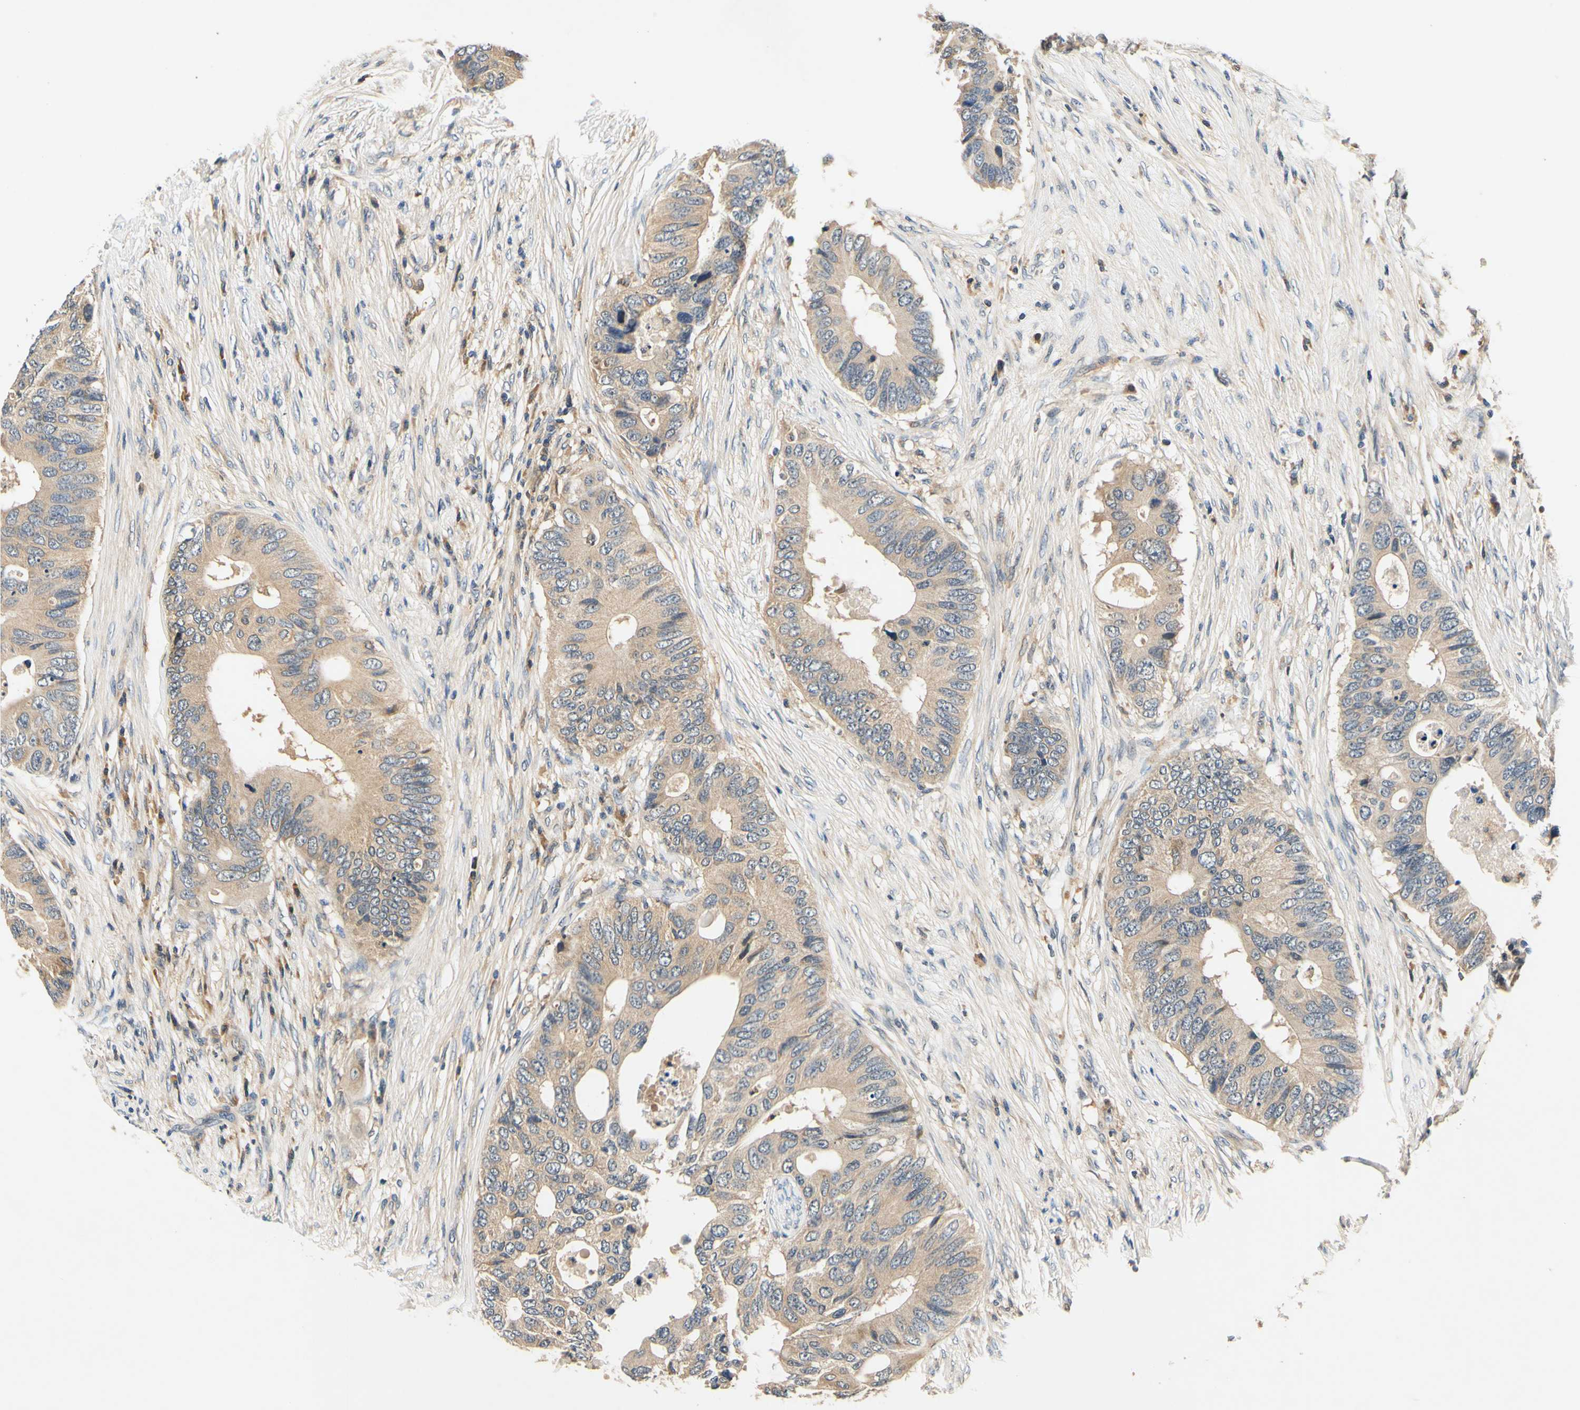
{"staining": {"intensity": "weak", "quantity": ">75%", "location": "cytoplasmic/membranous"}, "tissue": "colorectal cancer", "cell_type": "Tumor cells", "image_type": "cancer", "snomed": [{"axis": "morphology", "description": "Adenocarcinoma, NOS"}, {"axis": "topography", "description": "Colon"}], "caption": "Weak cytoplasmic/membranous protein expression is present in about >75% of tumor cells in colorectal adenocarcinoma.", "gene": "PLA2G4A", "patient": {"sex": "male", "age": 71}}